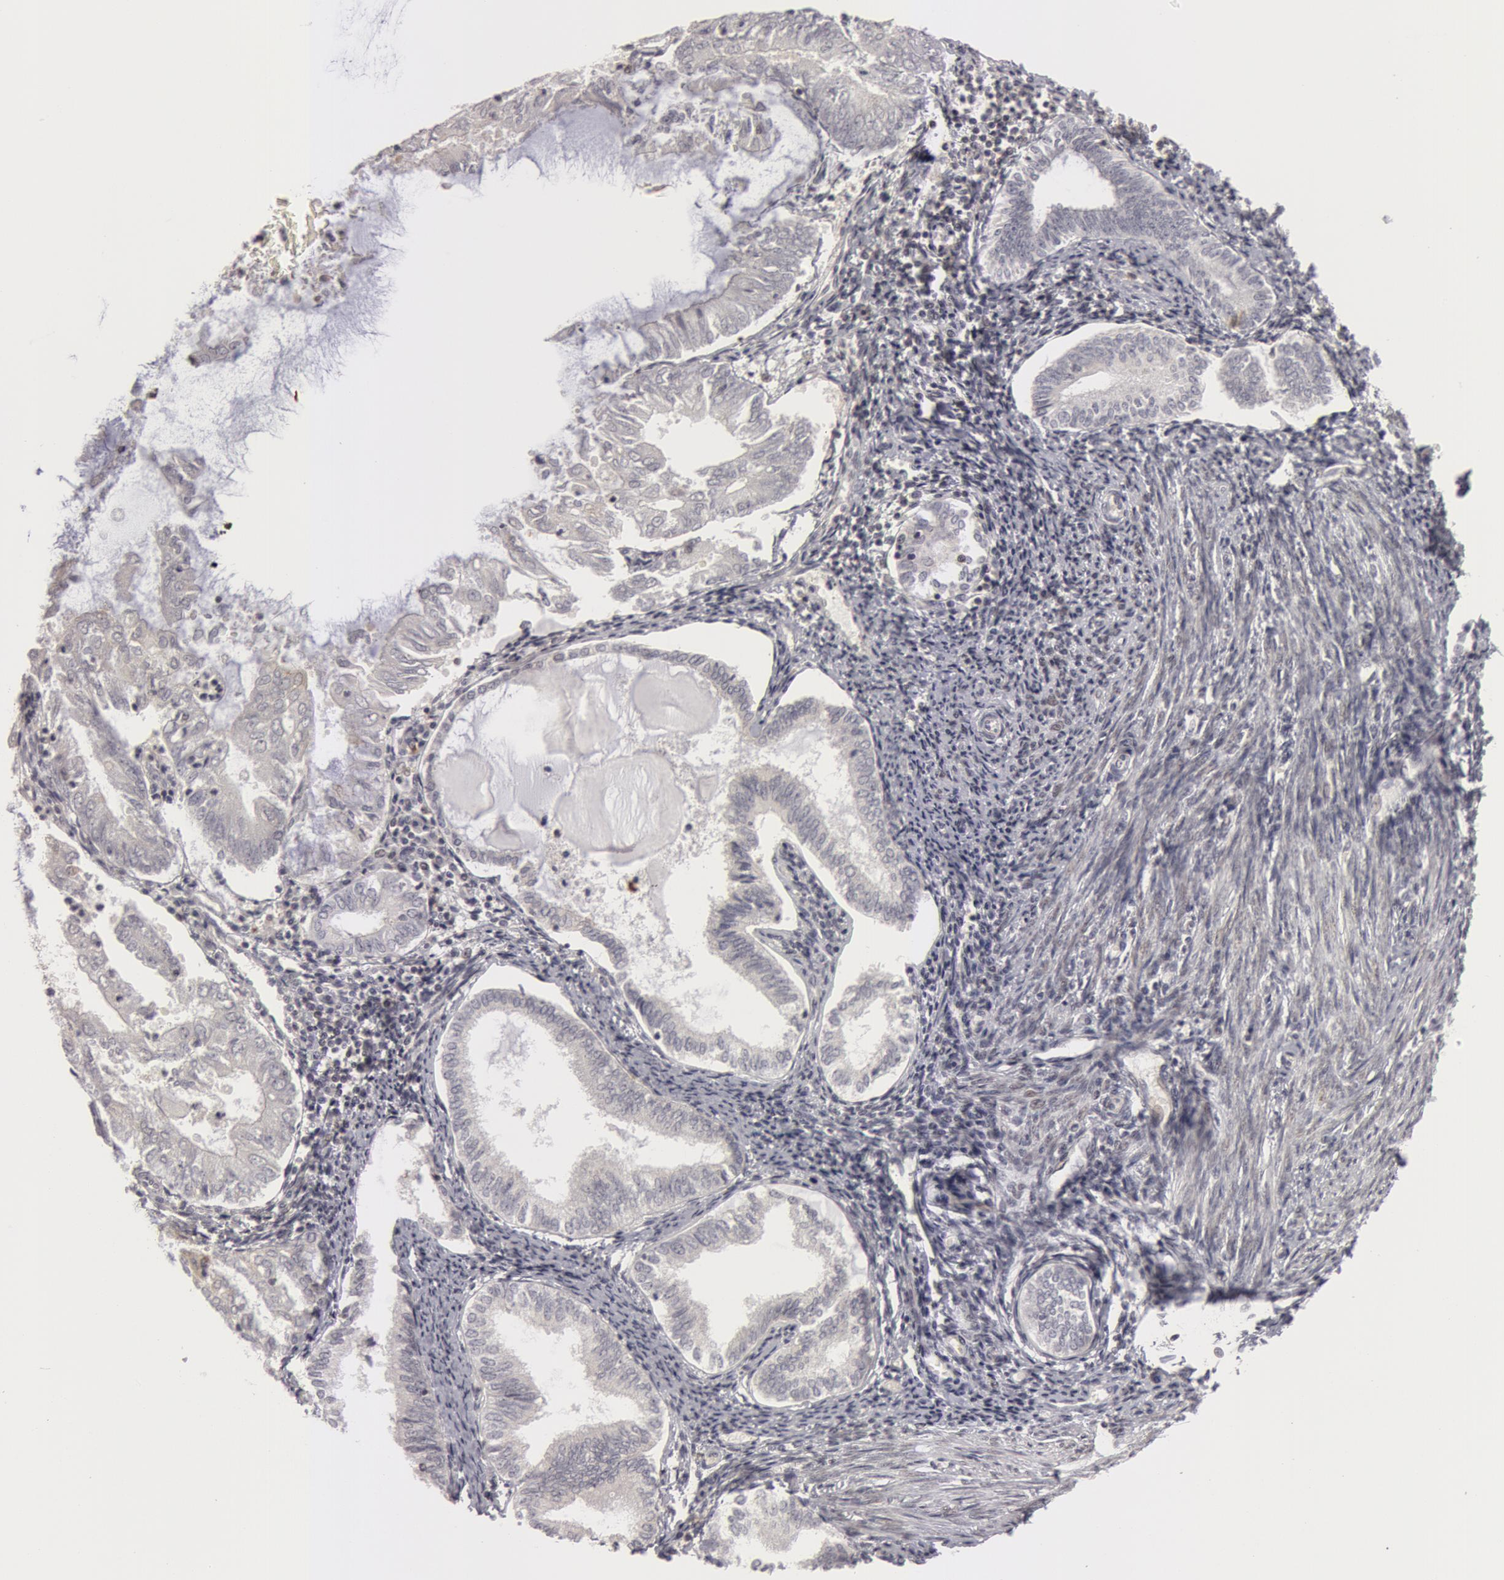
{"staining": {"intensity": "negative", "quantity": "none", "location": "none"}, "tissue": "endometrial cancer", "cell_type": "Tumor cells", "image_type": "cancer", "snomed": [{"axis": "morphology", "description": "Adenocarcinoma, NOS"}, {"axis": "topography", "description": "Endometrium"}], "caption": "Tumor cells are negative for protein expression in human endometrial cancer (adenocarcinoma). (Stains: DAB IHC with hematoxylin counter stain, Microscopy: brightfield microscopy at high magnification).", "gene": "OASL", "patient": {"sex": "female", "age": 79}}